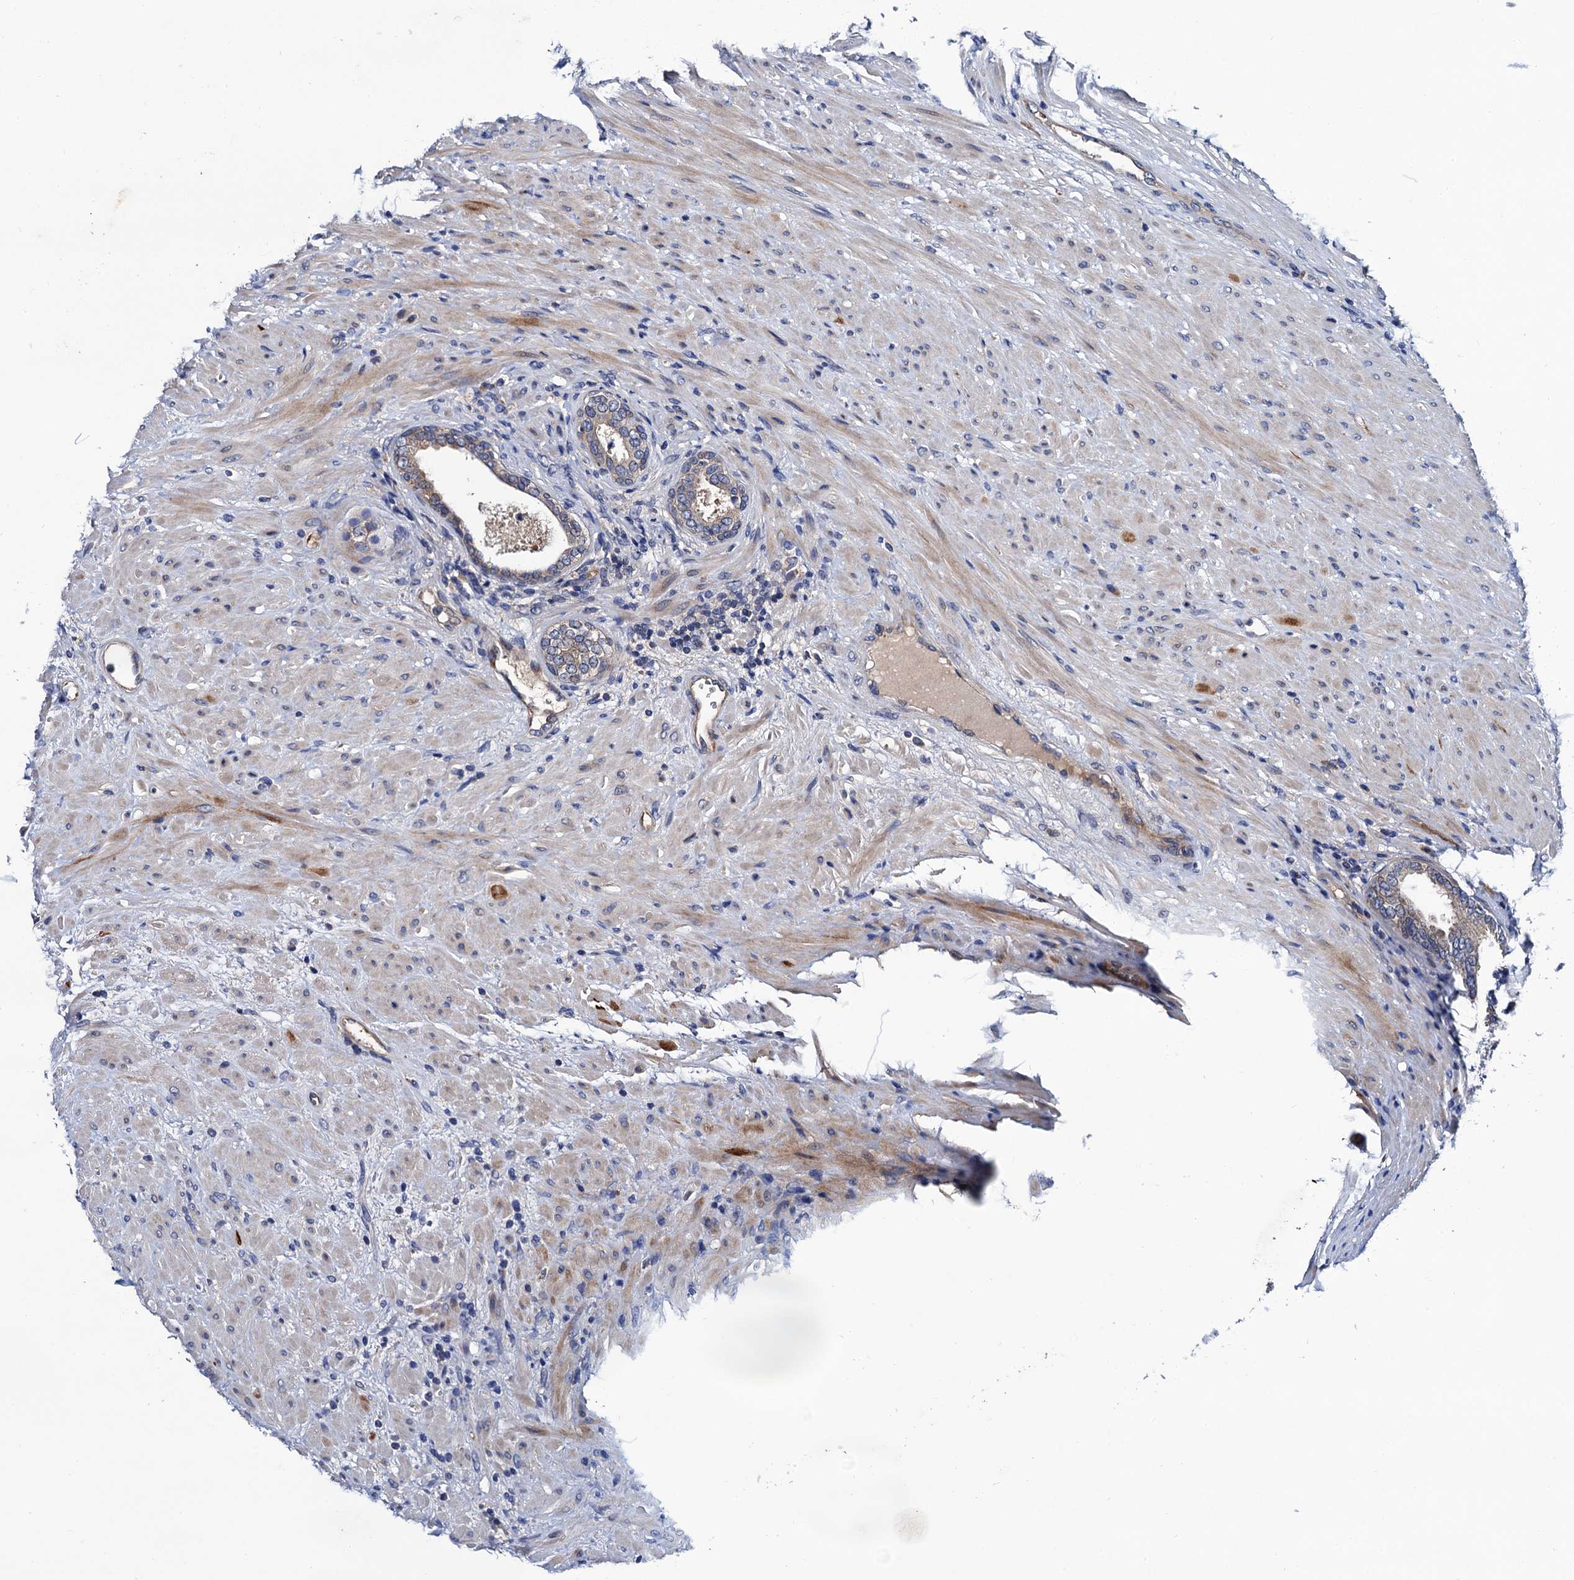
{"staining": {"intensity": "weak", "quantity": "25%-75%", "location": "cytoplasmic/membranous"}, "tissue": "prostate", "cell_type": "Glandular cells", "image_type": "normal", "snomed": [{"axis": "morphology", "description": "Normal tissue, NOS"}, {"axis": "topography", "description": "Prostate"}], "caption": "Immunohistochemistry (IHC) histopathology image of normal human prostate stained for a protein (brown), which demonstrates low levels of weak cytoplasmic/membranous expression in about 25%-75% of glandular cells.", "gene": "TRMT112", "patient": {"sex": "male", "age": 76}}